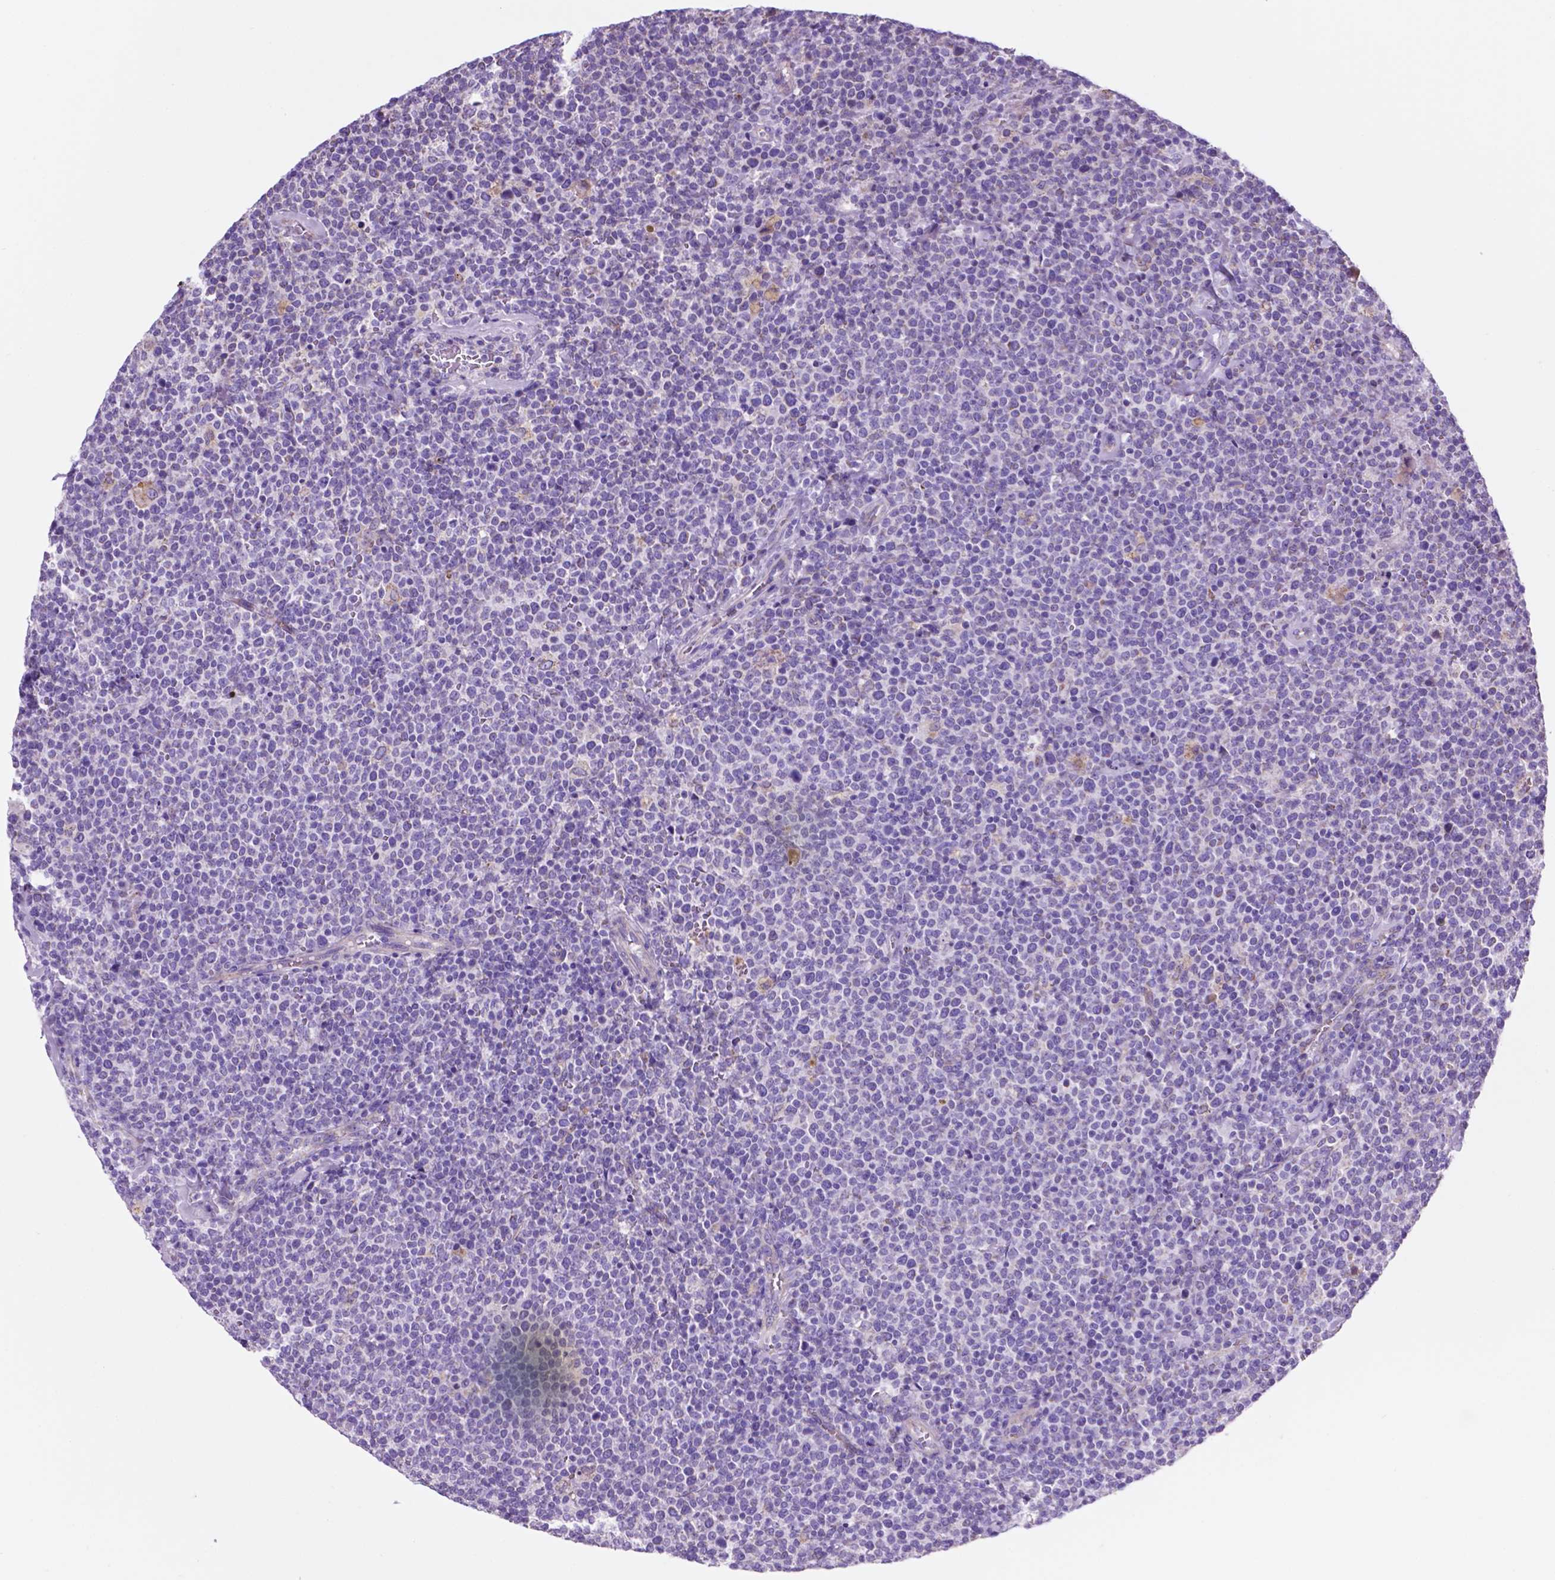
{"staining": {"intensity": "negative", "quantity": "none", "location": "none"}, "tissue": "lymphoma", "cell_type": "Tumor cells", "image_type": "cancer", "snomed": [{"axis": "morphology", "description": "Malignant lymphoma, non-Hodgkin's type, High grade"}, {"axis": "topography", "description": "Lymph node"}], "caption": "Immunohistochemical staining of high-grade malignant lymphoma, non-Hodgkin's type demonstrates no significant expression in tumor cells.", "gene": "TMEM121B", "patient": {"sex": "male", "age": 61}}